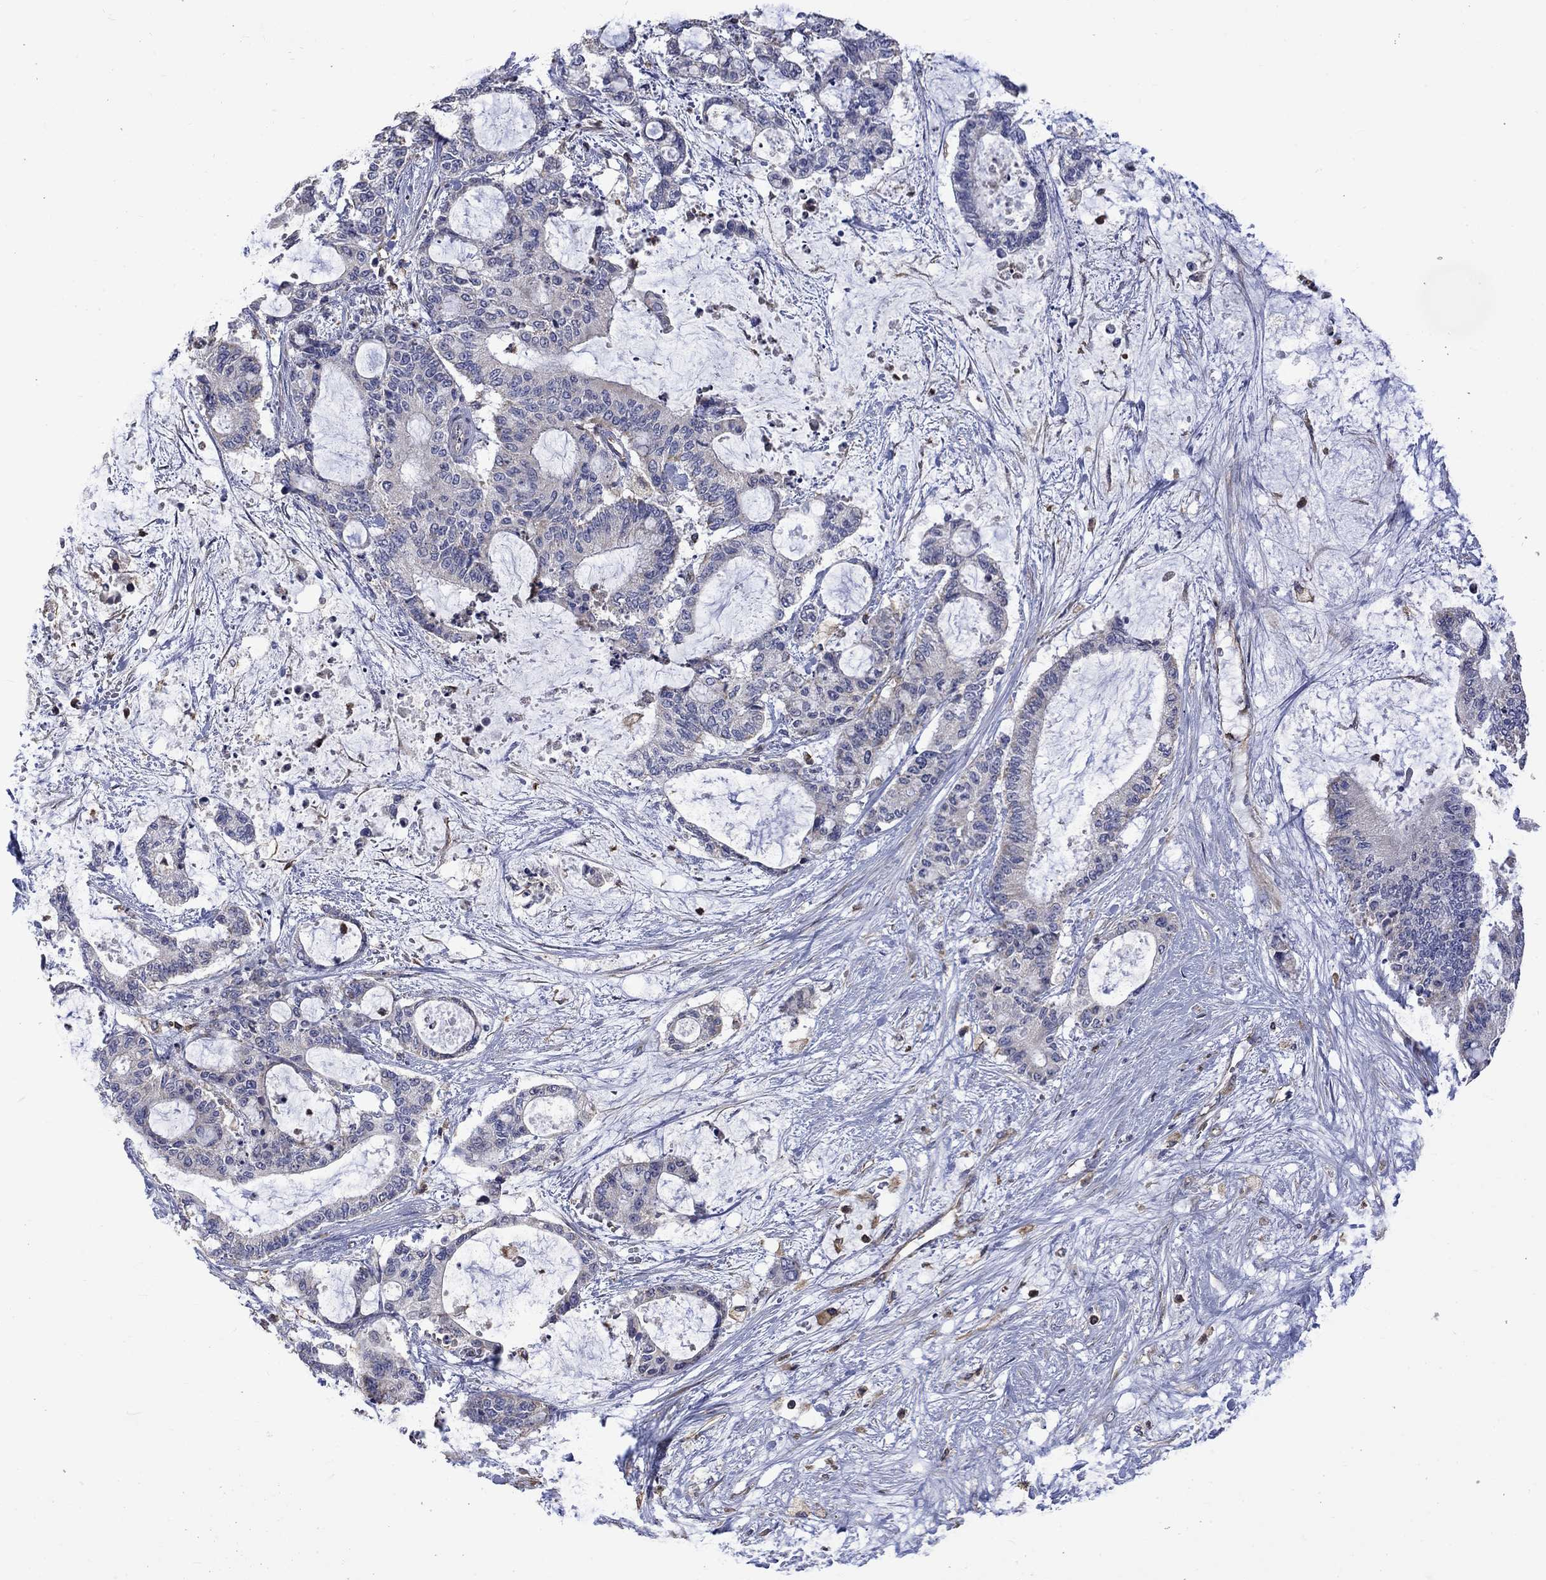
{"staining": {"intensity": "negative", "quantity": "none", "location": "none"}, "tissue": "liver cancer", "cell_type": "Tumor cells", "image_type": "cancer", "snomed": [{"axis": "morphology", "description": "Normal tissue, NOS"}, {"axis": "morphology", "description": "Cholangiocarcinoma"}, {"axis": "topography", "description": "Liver"}, {"axis": "topography", "description": "Peripheral nerve tissue"}], "caption": "Protein analysis of liver cholangiocarcinoma reveals no significant staining in tumor cells.", "gene": "CAMKK2", "patient": {"sex": "female", "age": 73}}